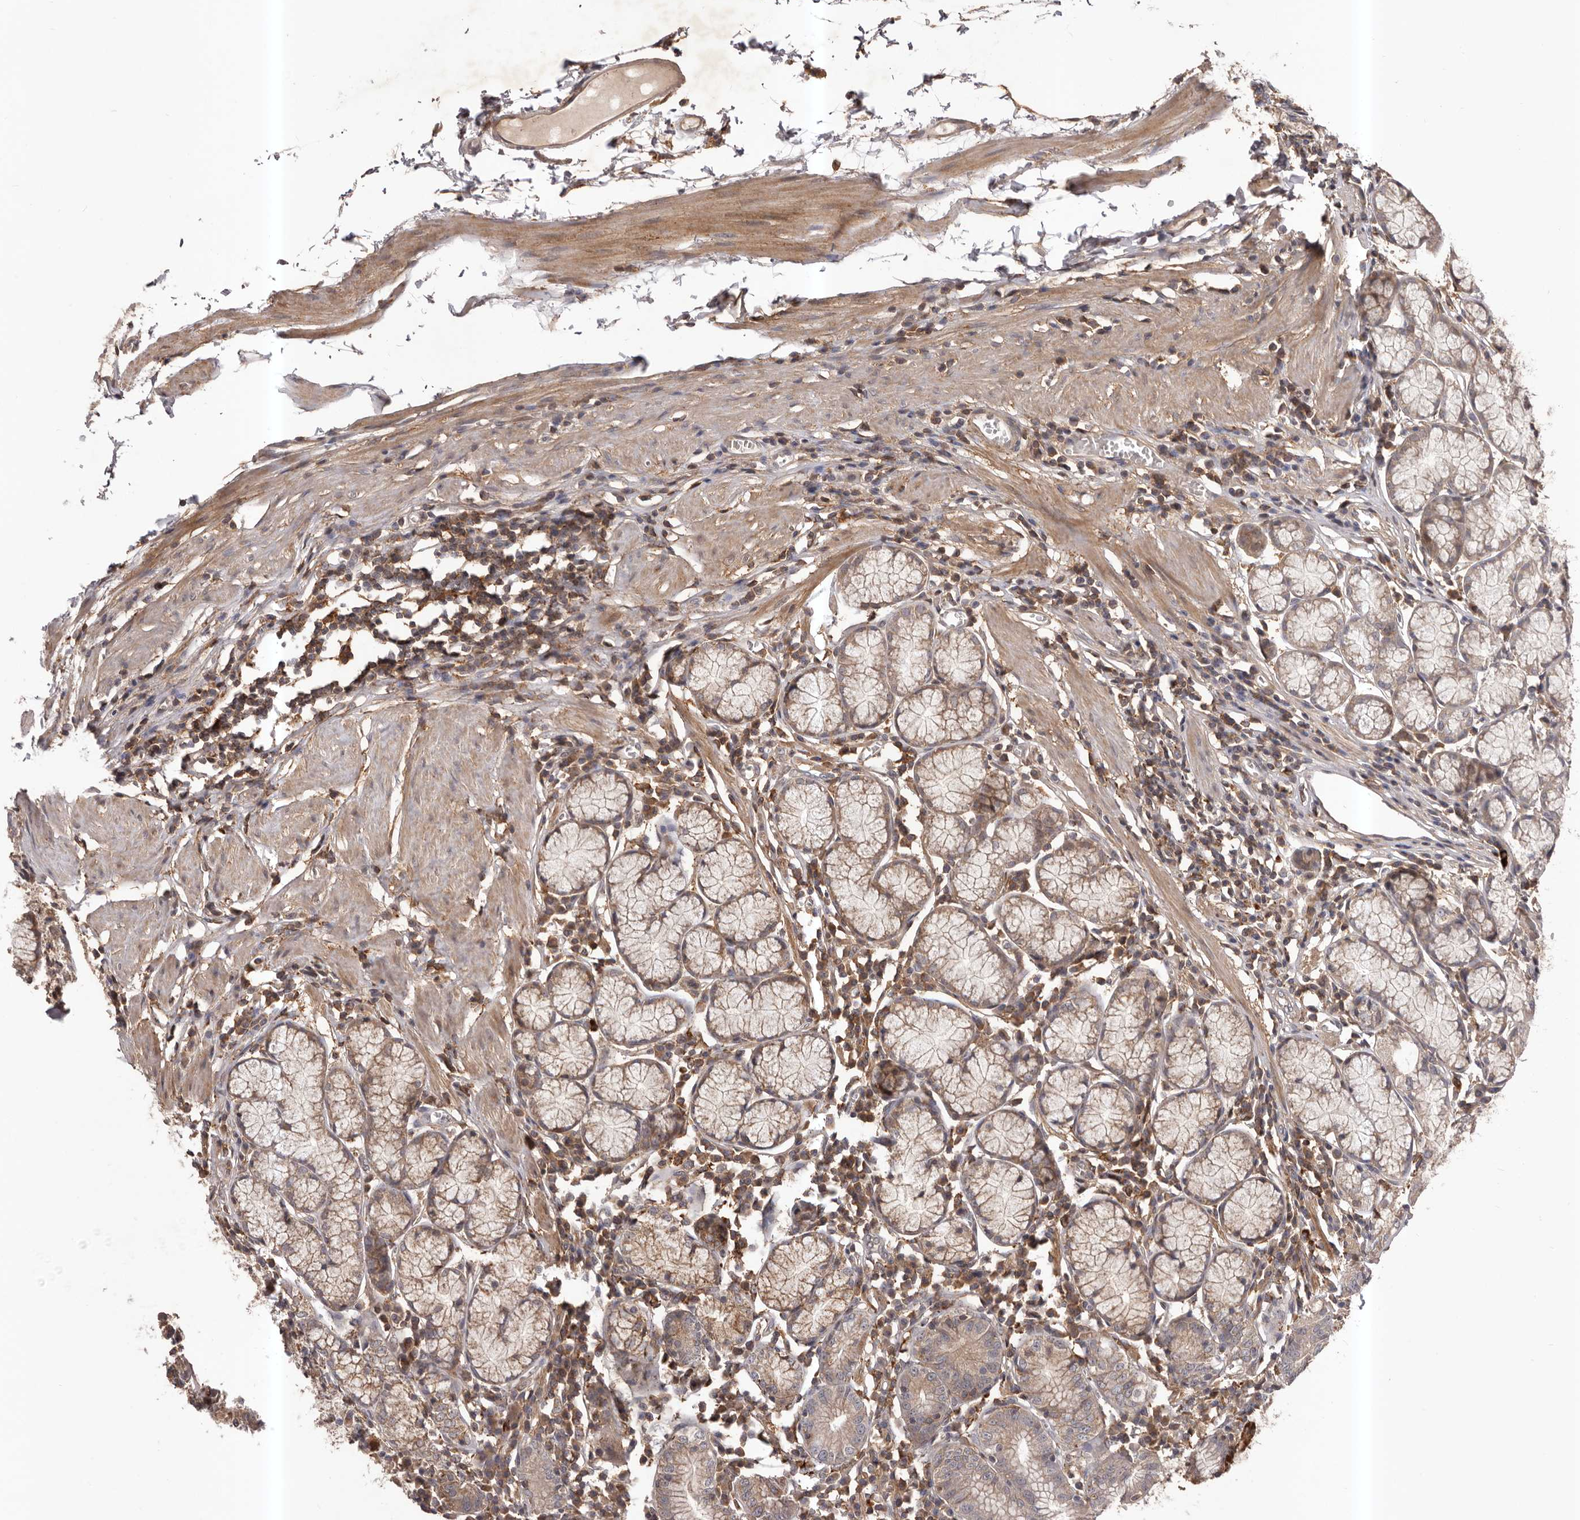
{"staining": {"intensity": "weak", "quantity": "25%-75%", "location": "cytoplasmic/membranous"}, "tissue": "stomach", "cell_type": "Glandular cells", "image_type": "normal", "snomed": [{"axis": "morphology", "description": "Normal tissue, NOS"}, {"axis": "topography", "description": "Stomach"}], "caption": "Human stomach stained for a protein (brown) reveals weak cytoplasmic/membranous positive positivity in approximately 25%-75% of glandular cells.", "gene": "GLIPR2", "patient": {"sex": "male", "age": 55}}